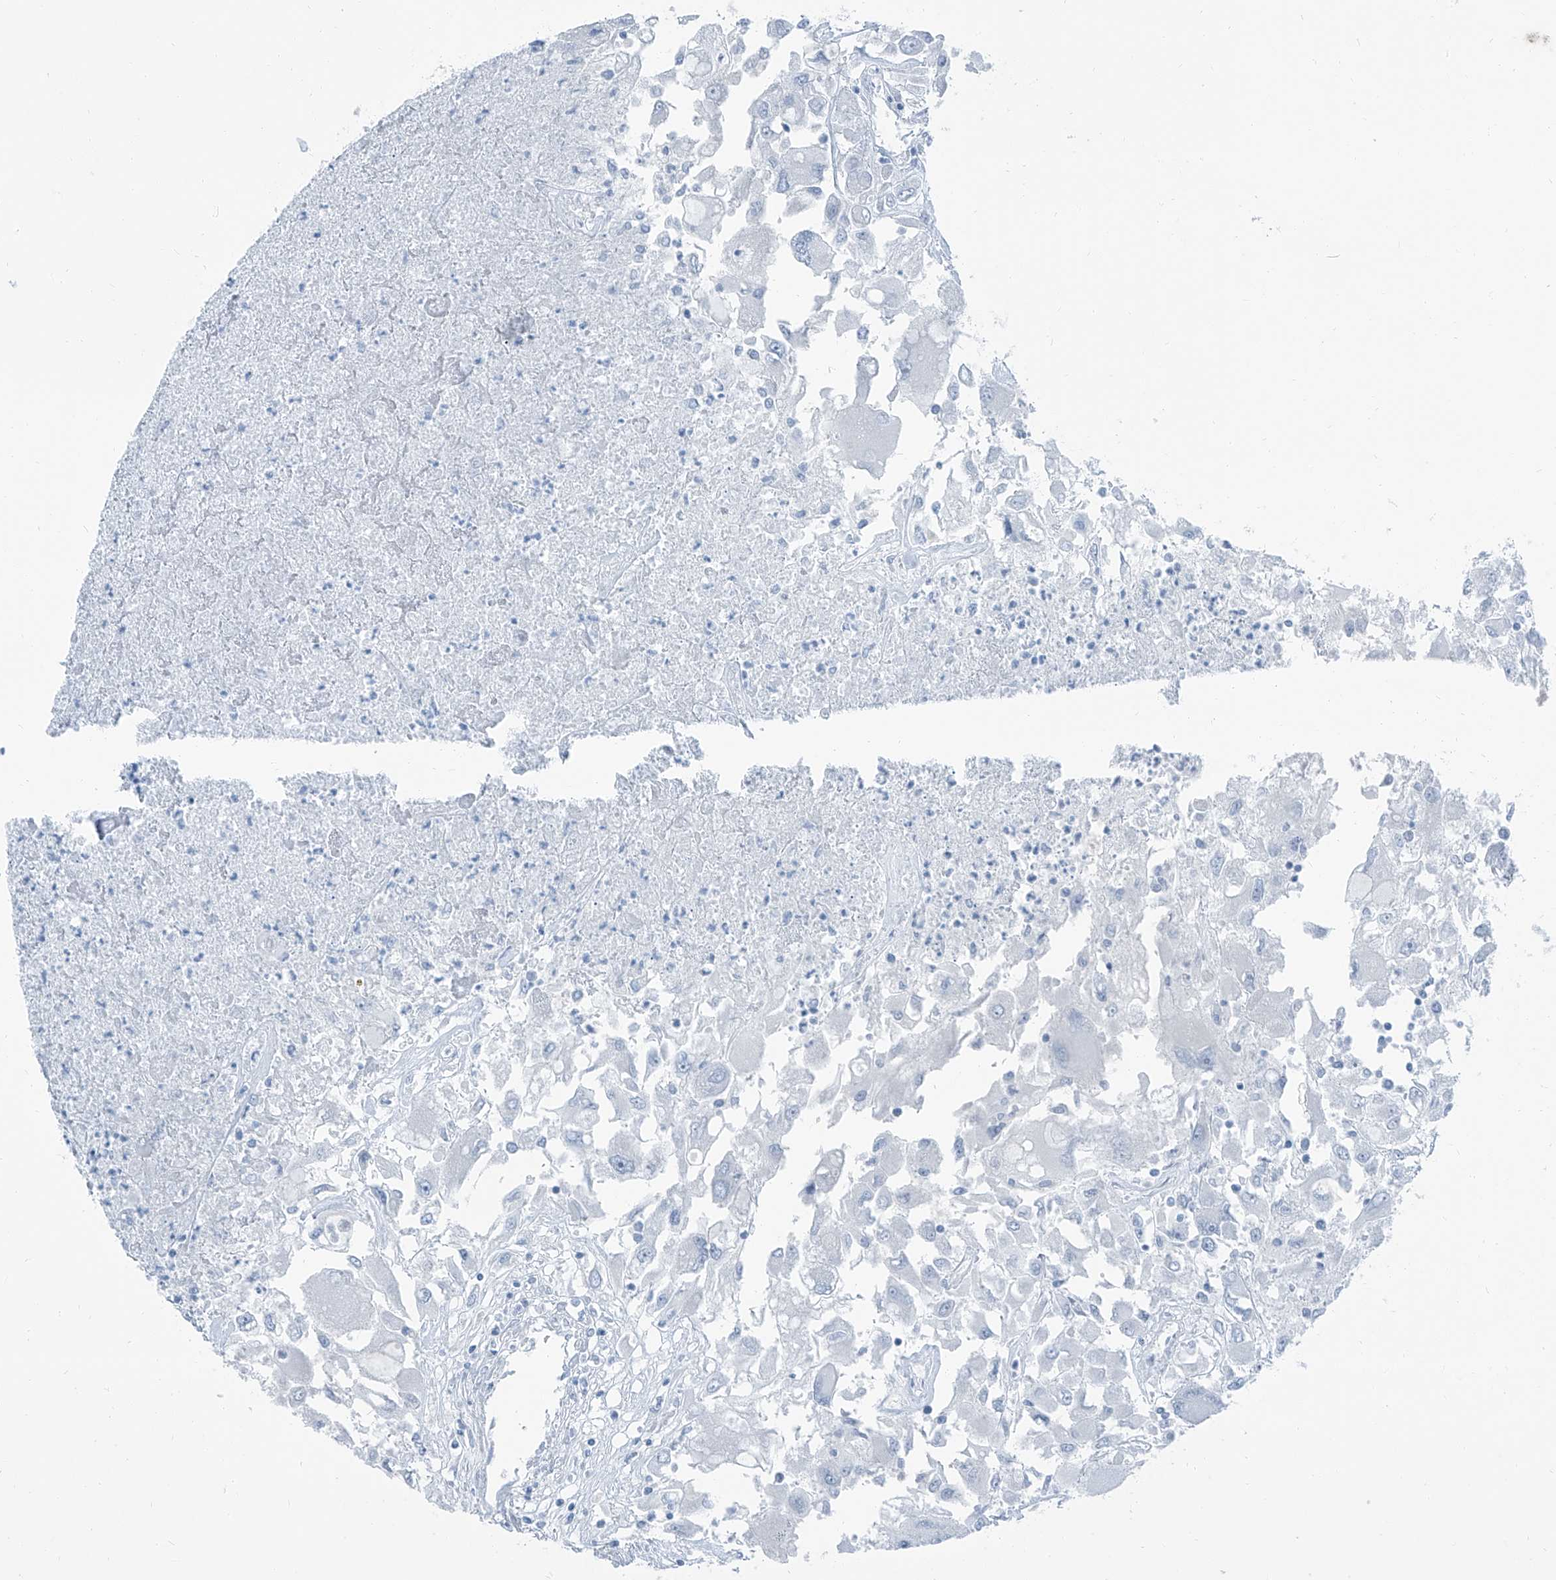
{"staining": {"intensity": "negative", "quantity": "none", "location": "none"}, "tissue": "renal cancer", "cell_type": "Tumor cells", "image_type": "cancer", "snomed": [{"axis": "morphology", "description": "Adenocarcinoma, NOS"}, {"axis": "topography", "description": "Kidney"}], "caption": "Immunohistochemistry (IHC) of renal cancer (adenocarcinoma) exhibits no positivity in tumor cells.", "gene": "RGN", "patient": {"sex": "female", "age": 52}}